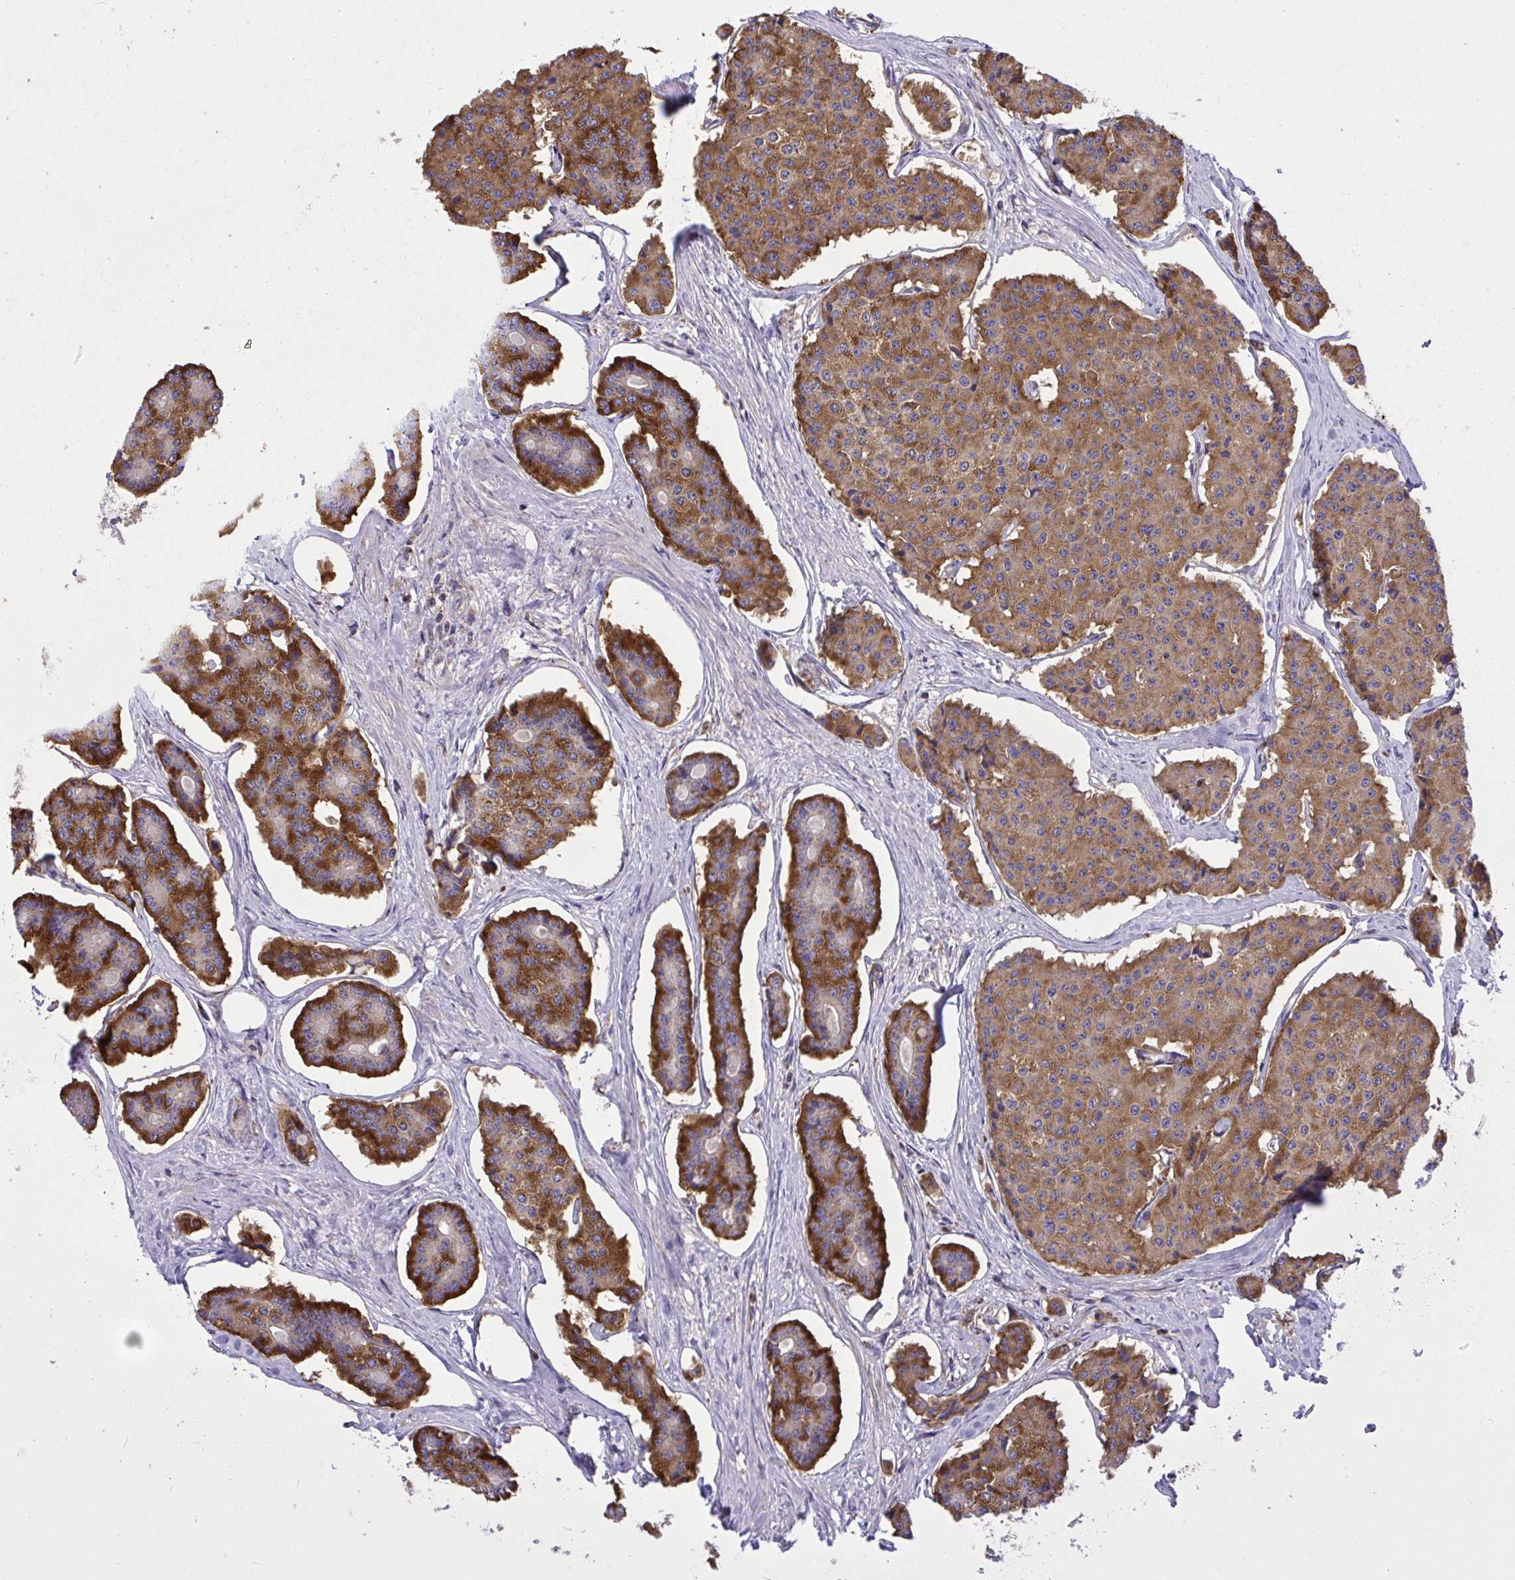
{"staining": {"intensity": "moderate", "quantity": ">75%", "location": "cytoplasmic/membranous"}, "tissue": "carcinoid", "cell_type": "Tumor cells", "image_type": "cancer", "snomed": [{"axis": "morphology", "description": "Carcinoid, malignant, NOS"}, {"axis": "topography", "description": "Small intestine"}], "caption": "The image exhibits staining of malignant carcinoid, revealing moderate cytoplasmic/membranous protein expression (brown color) within tumor cells. Nuclei are stained in blue.", "gene": "PAIP2", "patient": {"sex": "female", "age": 65}}